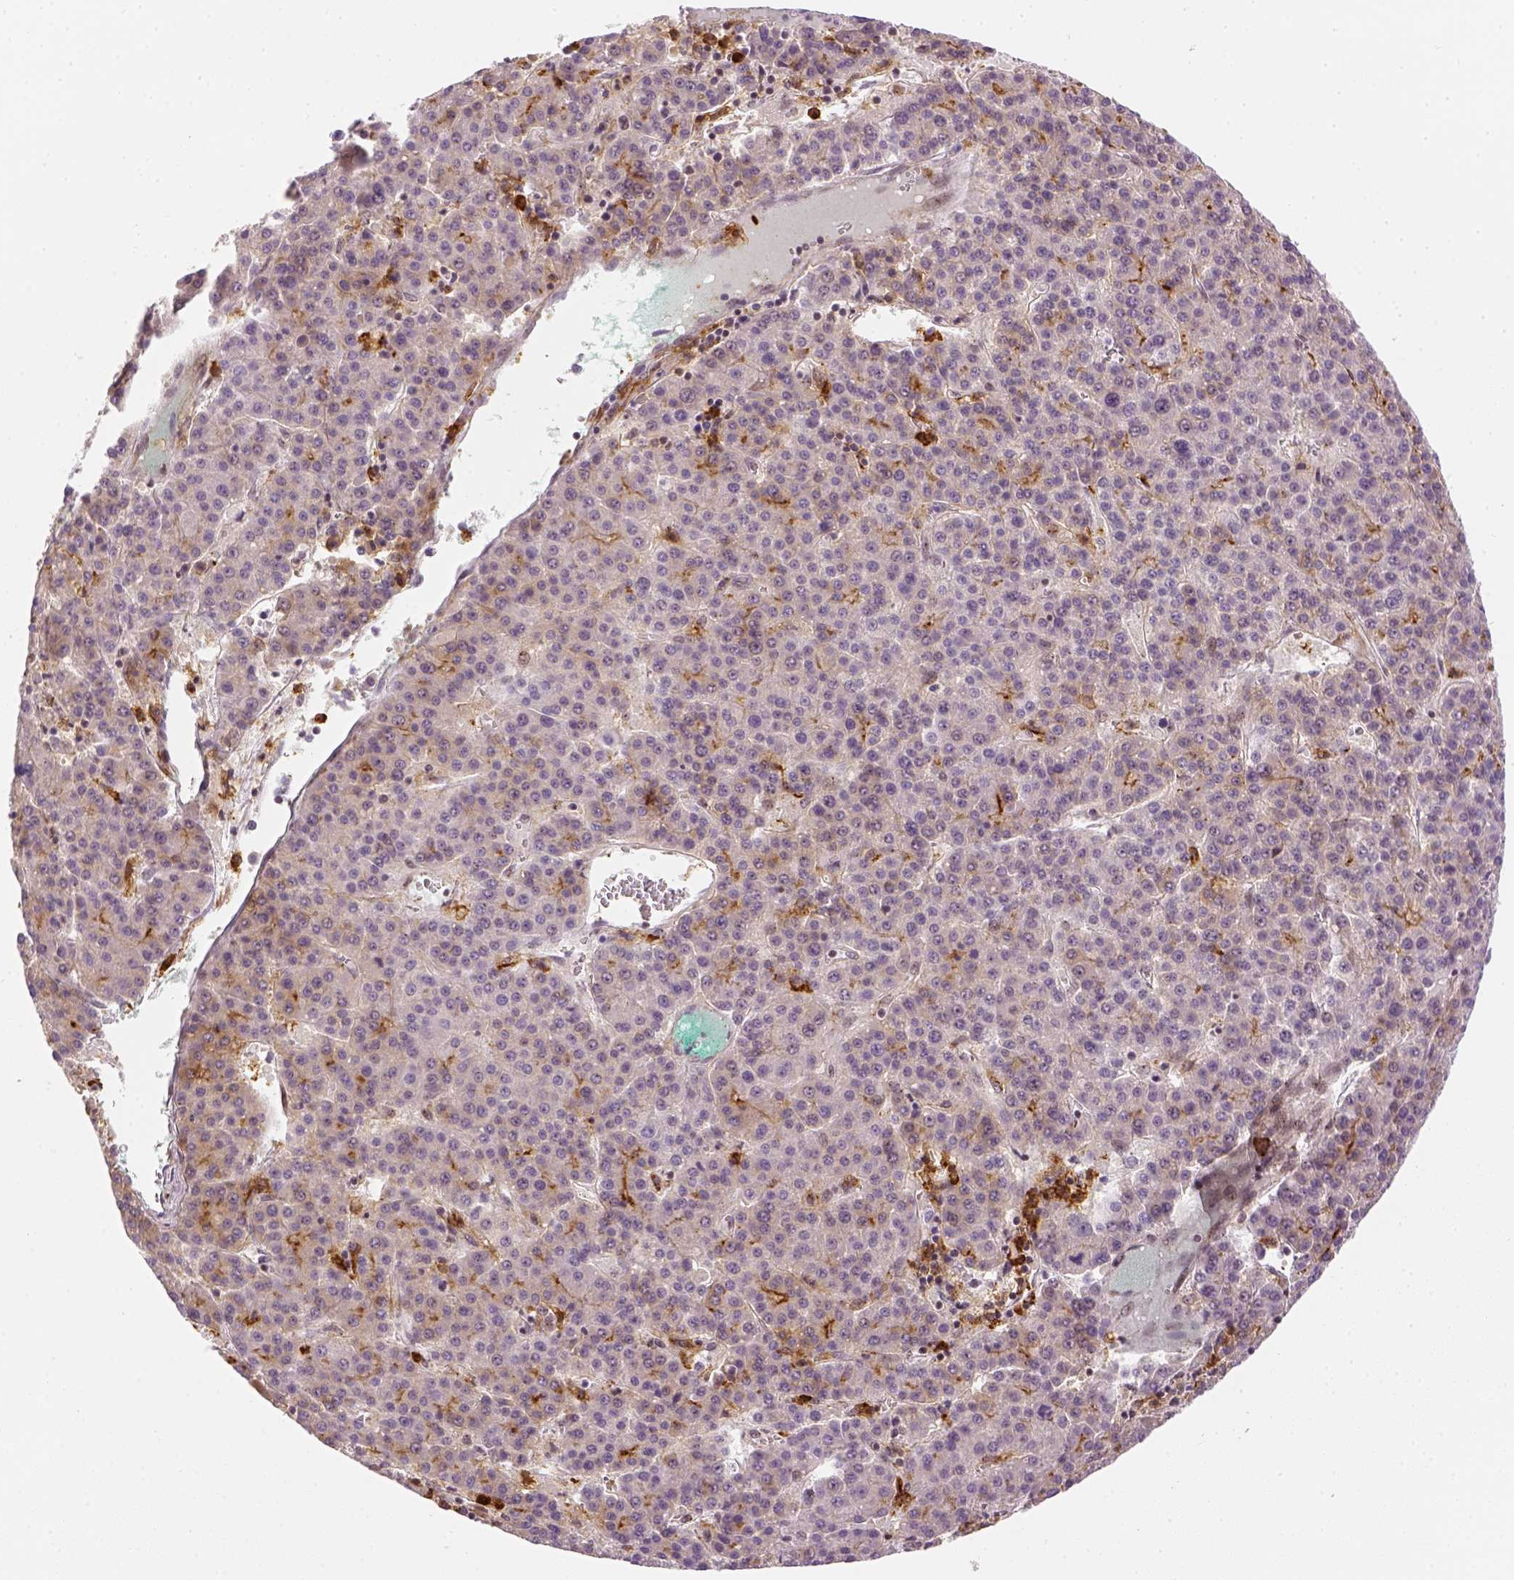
{"staining": {"intensity": "negative", "quantity": "none", "location": "none"}, "tissue": "liver cancer", "cell_type": "Tumor cells", "image_type": "cancer", "snomed": [{"axis": "morphology", "description": "Carcinoma, Hepatocellular, NOS"}, {"axis": "topography", "description": "Liver"}], "caption": "Human liver cancer (hepatocellular carcinoma) stained for a protein using immunohistochemistry reveals no positivity in tumor cells.", "gene": "CD14", "patient": {"sex": "female", "age": 58}}